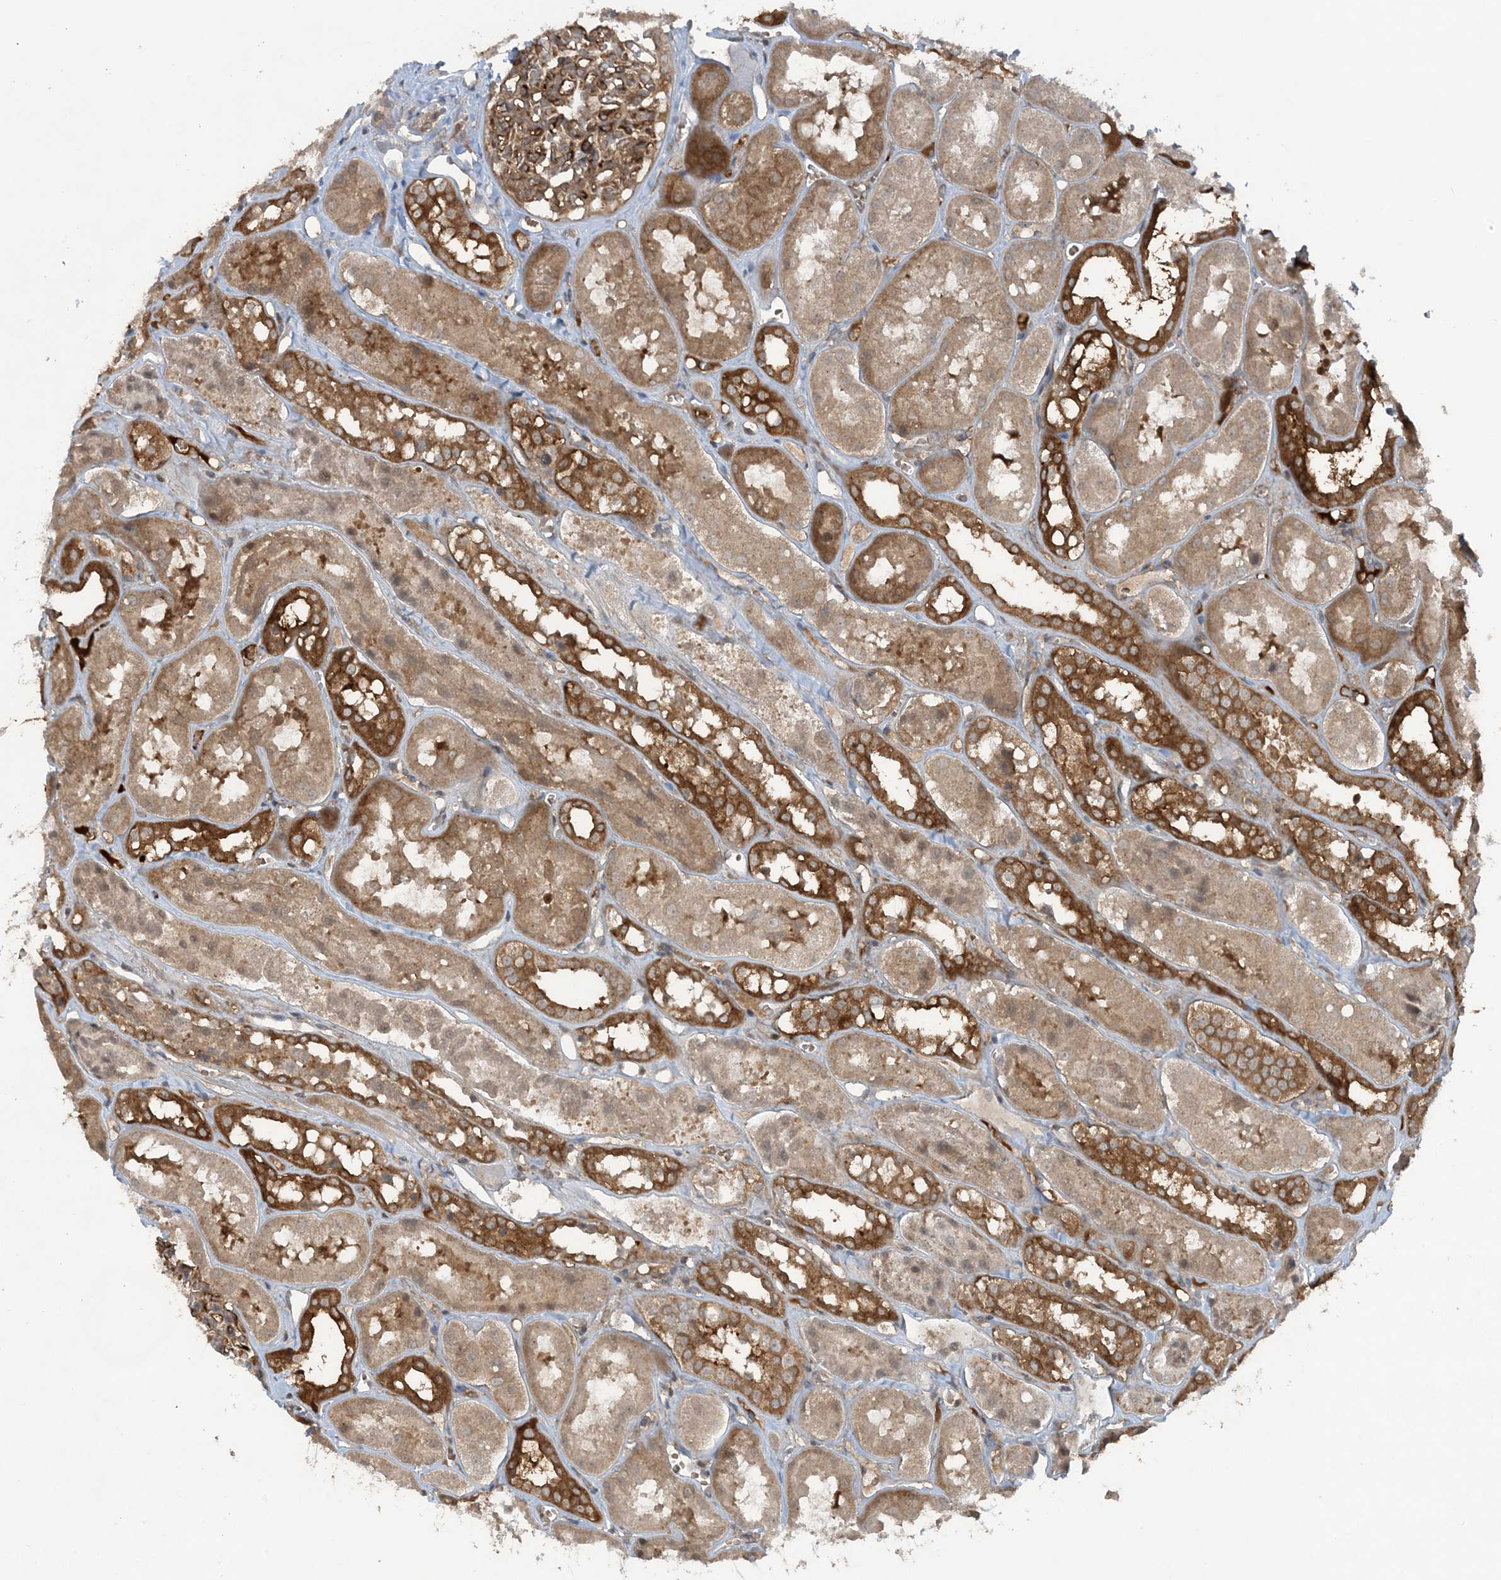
{"staining": {"intensity": "strong", "quantity": ">75%", "location": "cytoplasmic/membranous"}, "tissue": "kidney", "cell_type": "Cells in glomeruli", "image_type": "normal", "snomed": [{"axis": "morphology", "description": "Normal tissue, NOS"}, {"axis": "topography", "description": "Kidney"}], "caption": "Kidney was stained to show a protein in brown. There is high levels of strong cytoplasmic/membranous expression in about >75% of cells in glomeruli. (Brightfield microscopy of DAB IHC at high magnification).", "gene": "STAM2", "patient": {"sex": "male", "age": 16}}